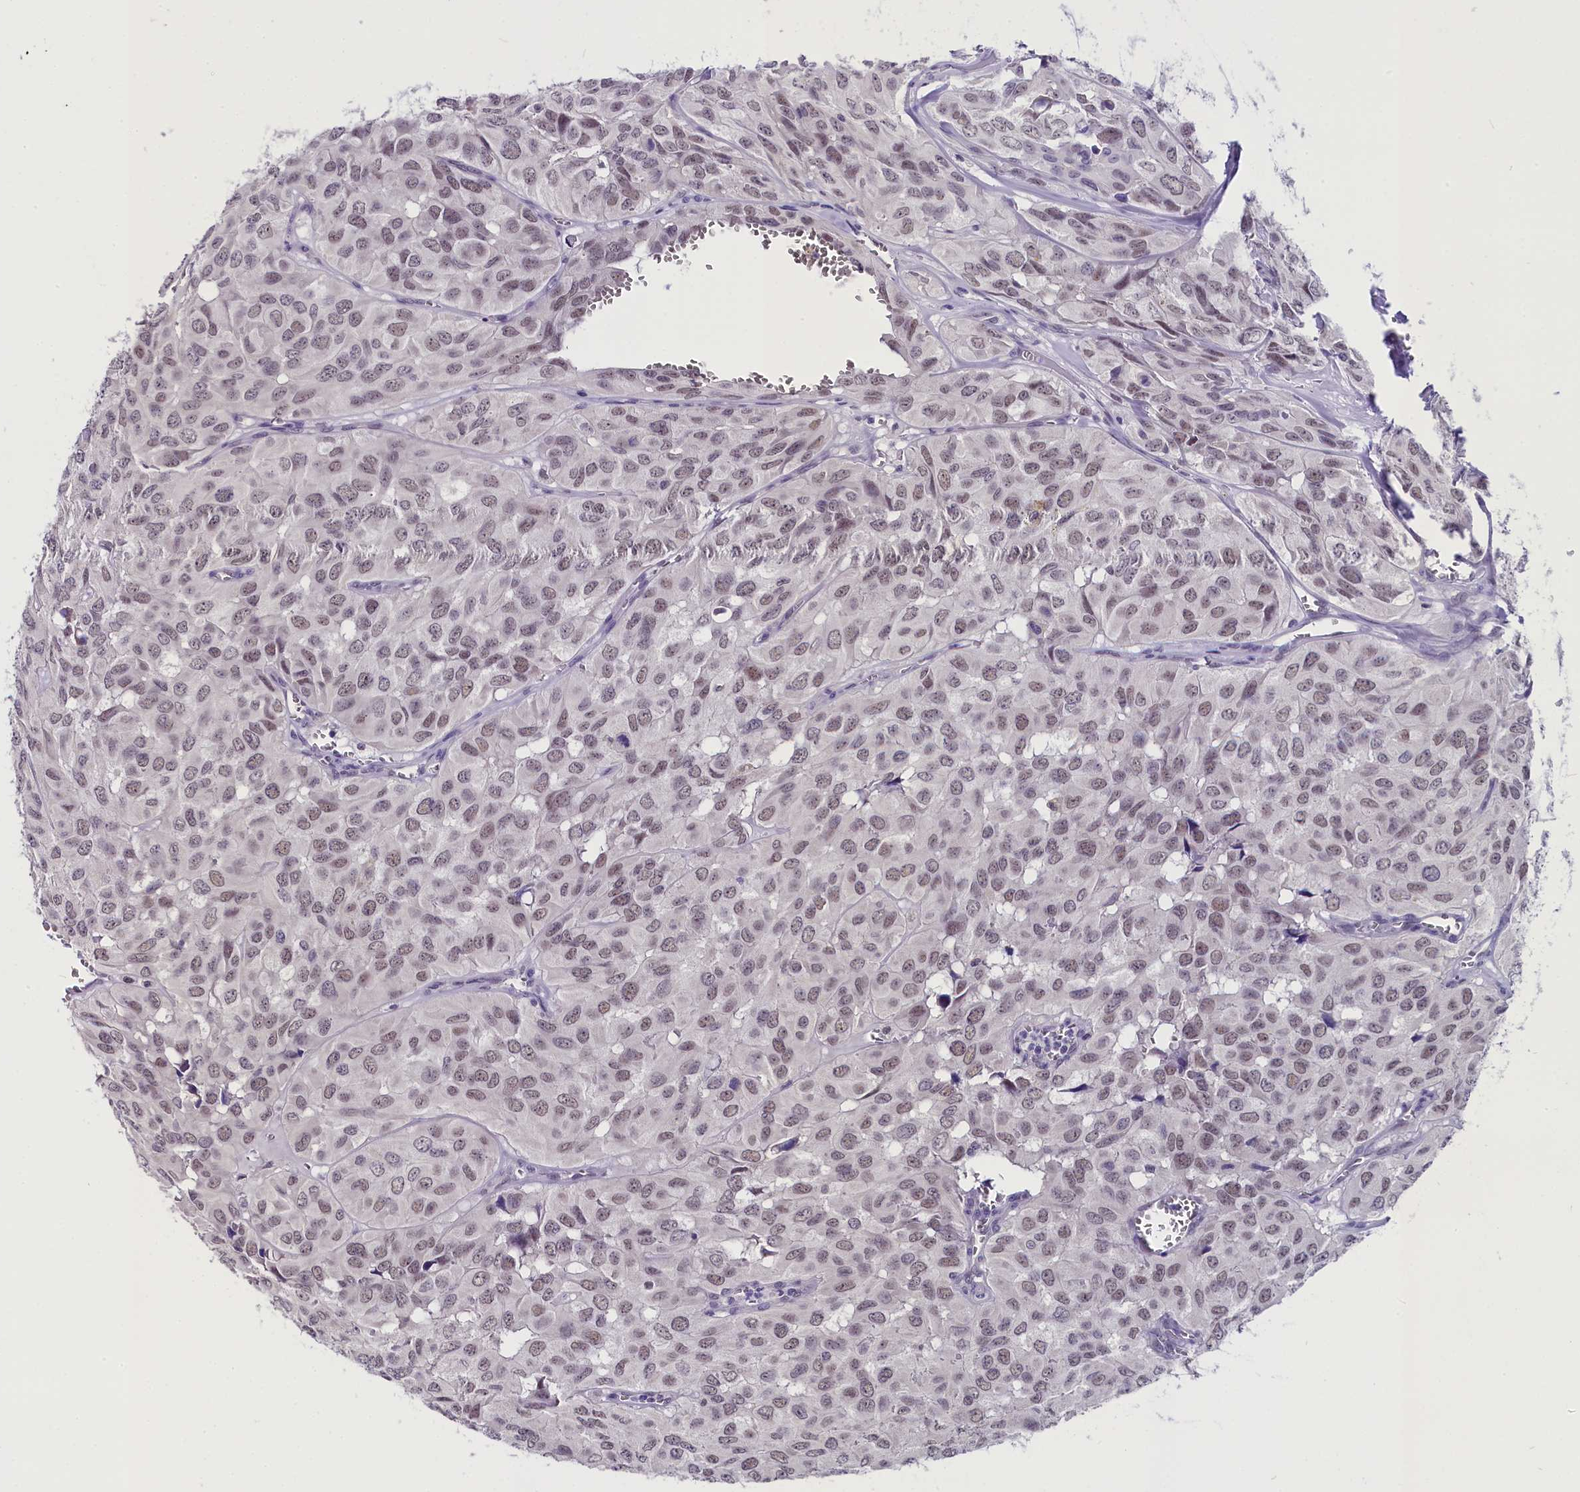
{"staining": {"intensity": "weak", "quantity": ">75%", "location": "nuclear"}, "tissue": "head and neck cancer", "cell_type": "Tumor cells", "image_type": "cancer", "snomed": [{"axis": "morphology", "description": "Adenocarcinoma, NOS"}, {"axis": "topography", "description": "Salivary gland, NOS"}, {"axis": "topography", "description": "Head-Neck"}], "caption": "A brown stain labels weak nuclear expression of a protein in head and neck adenocarcinoma tumor cells. (Stains: DAB (3,3'-diaminobenzidine) in brown, nuclei in blue, Microscopy: brightfield microscopy at high magnification).", "gene": "OSGEP", "patient": {"sex": "female", "age": 76}}